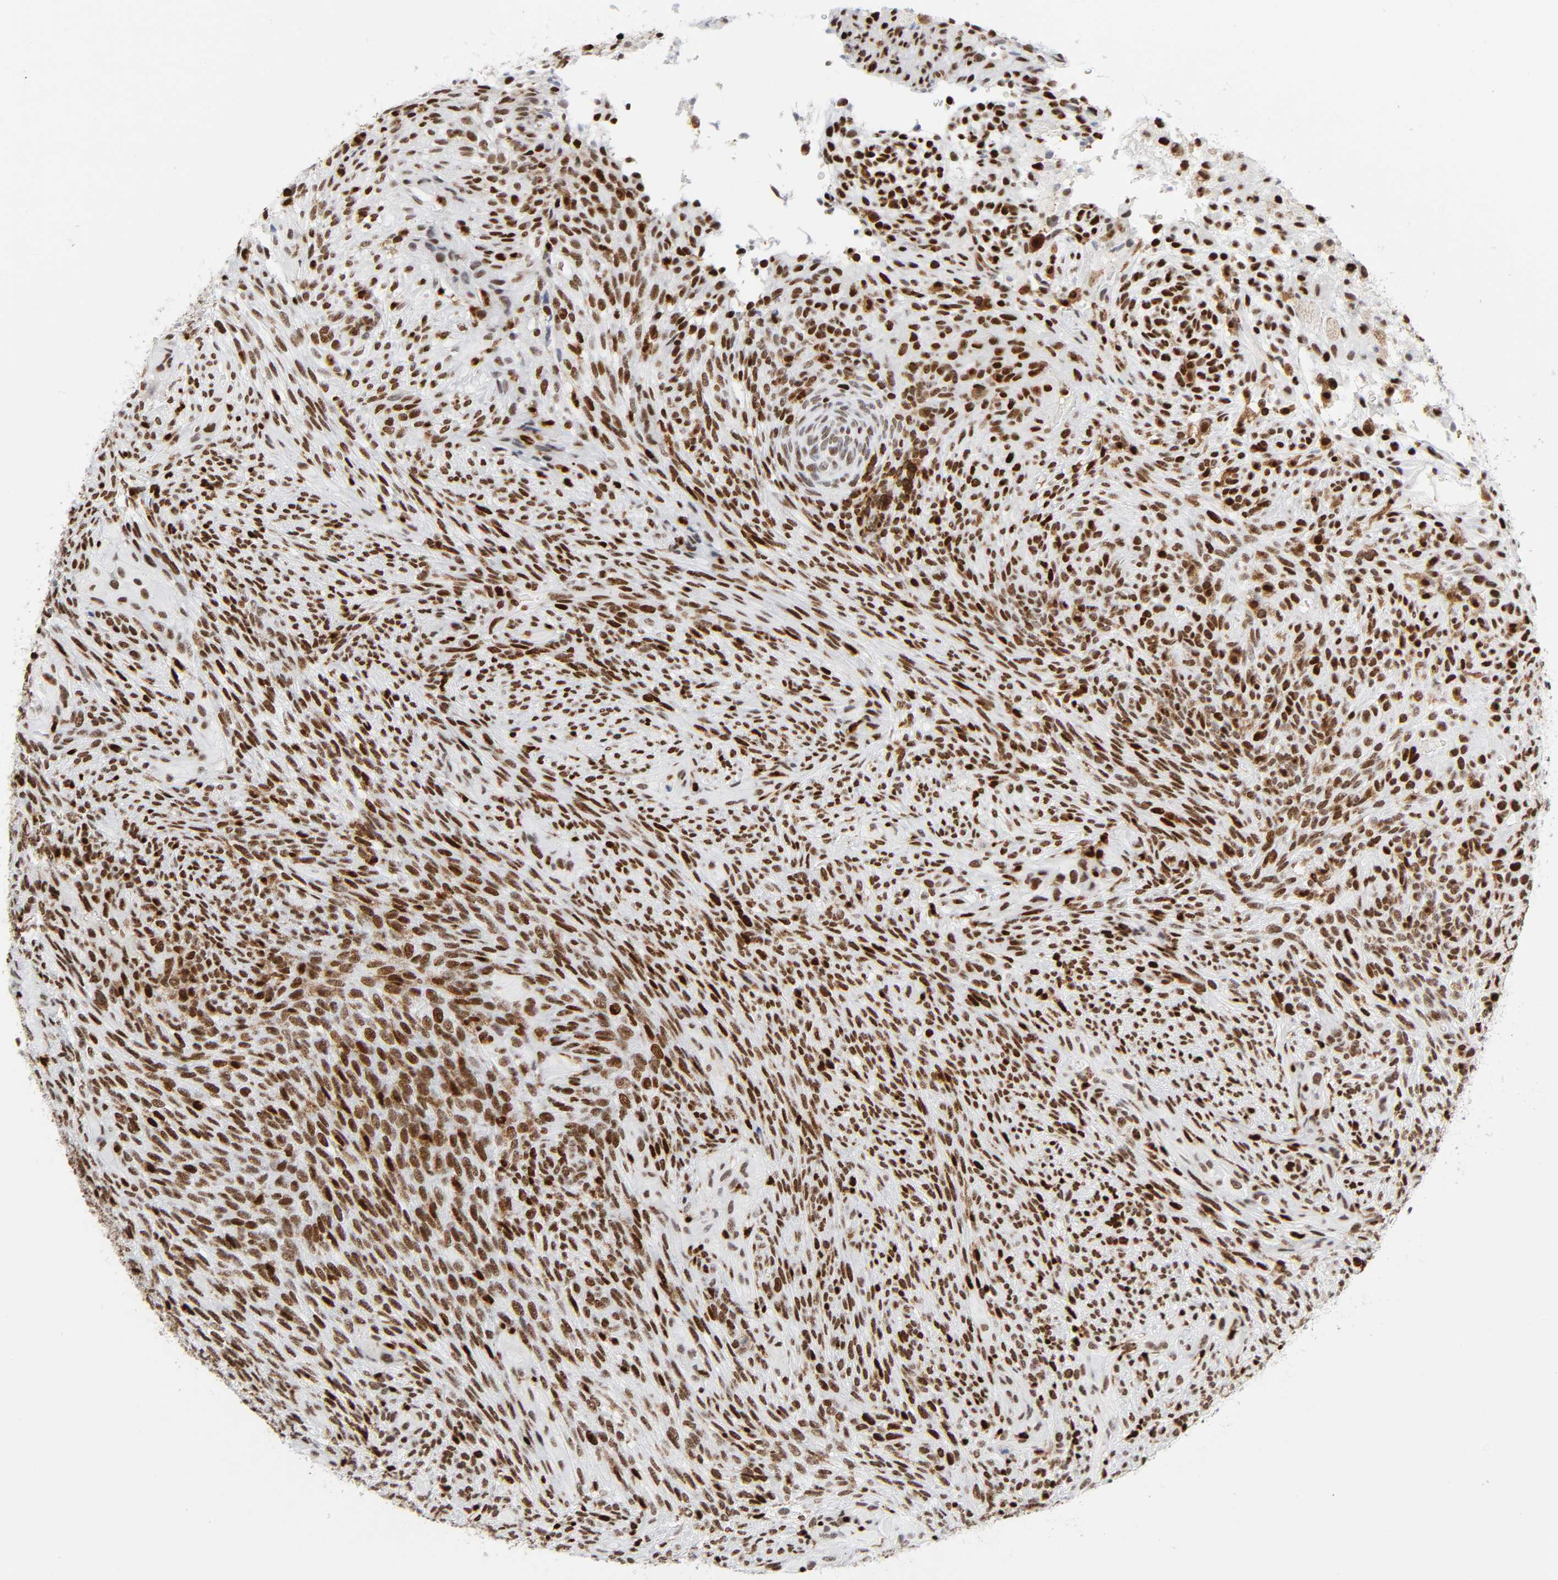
{"staining": {"intensity": "strong", "quantity": ">75%", "location": "nuclear"}, "tissue": "glioma", "cell_type": "Tumor cells", "image_type": "cancer", "snomed": [{"axis": "morphology", "description": "Glioma, malignant, High grade"}, {"axis": "topography", "description": "Cerebral cortex"}], "caption": "Immunohistochemical staining of glioma shows strong nuclear protein expression in about >75% of tumor cells.", "gene": "WAS", "patient": {"sex": "female", "age": 55}}